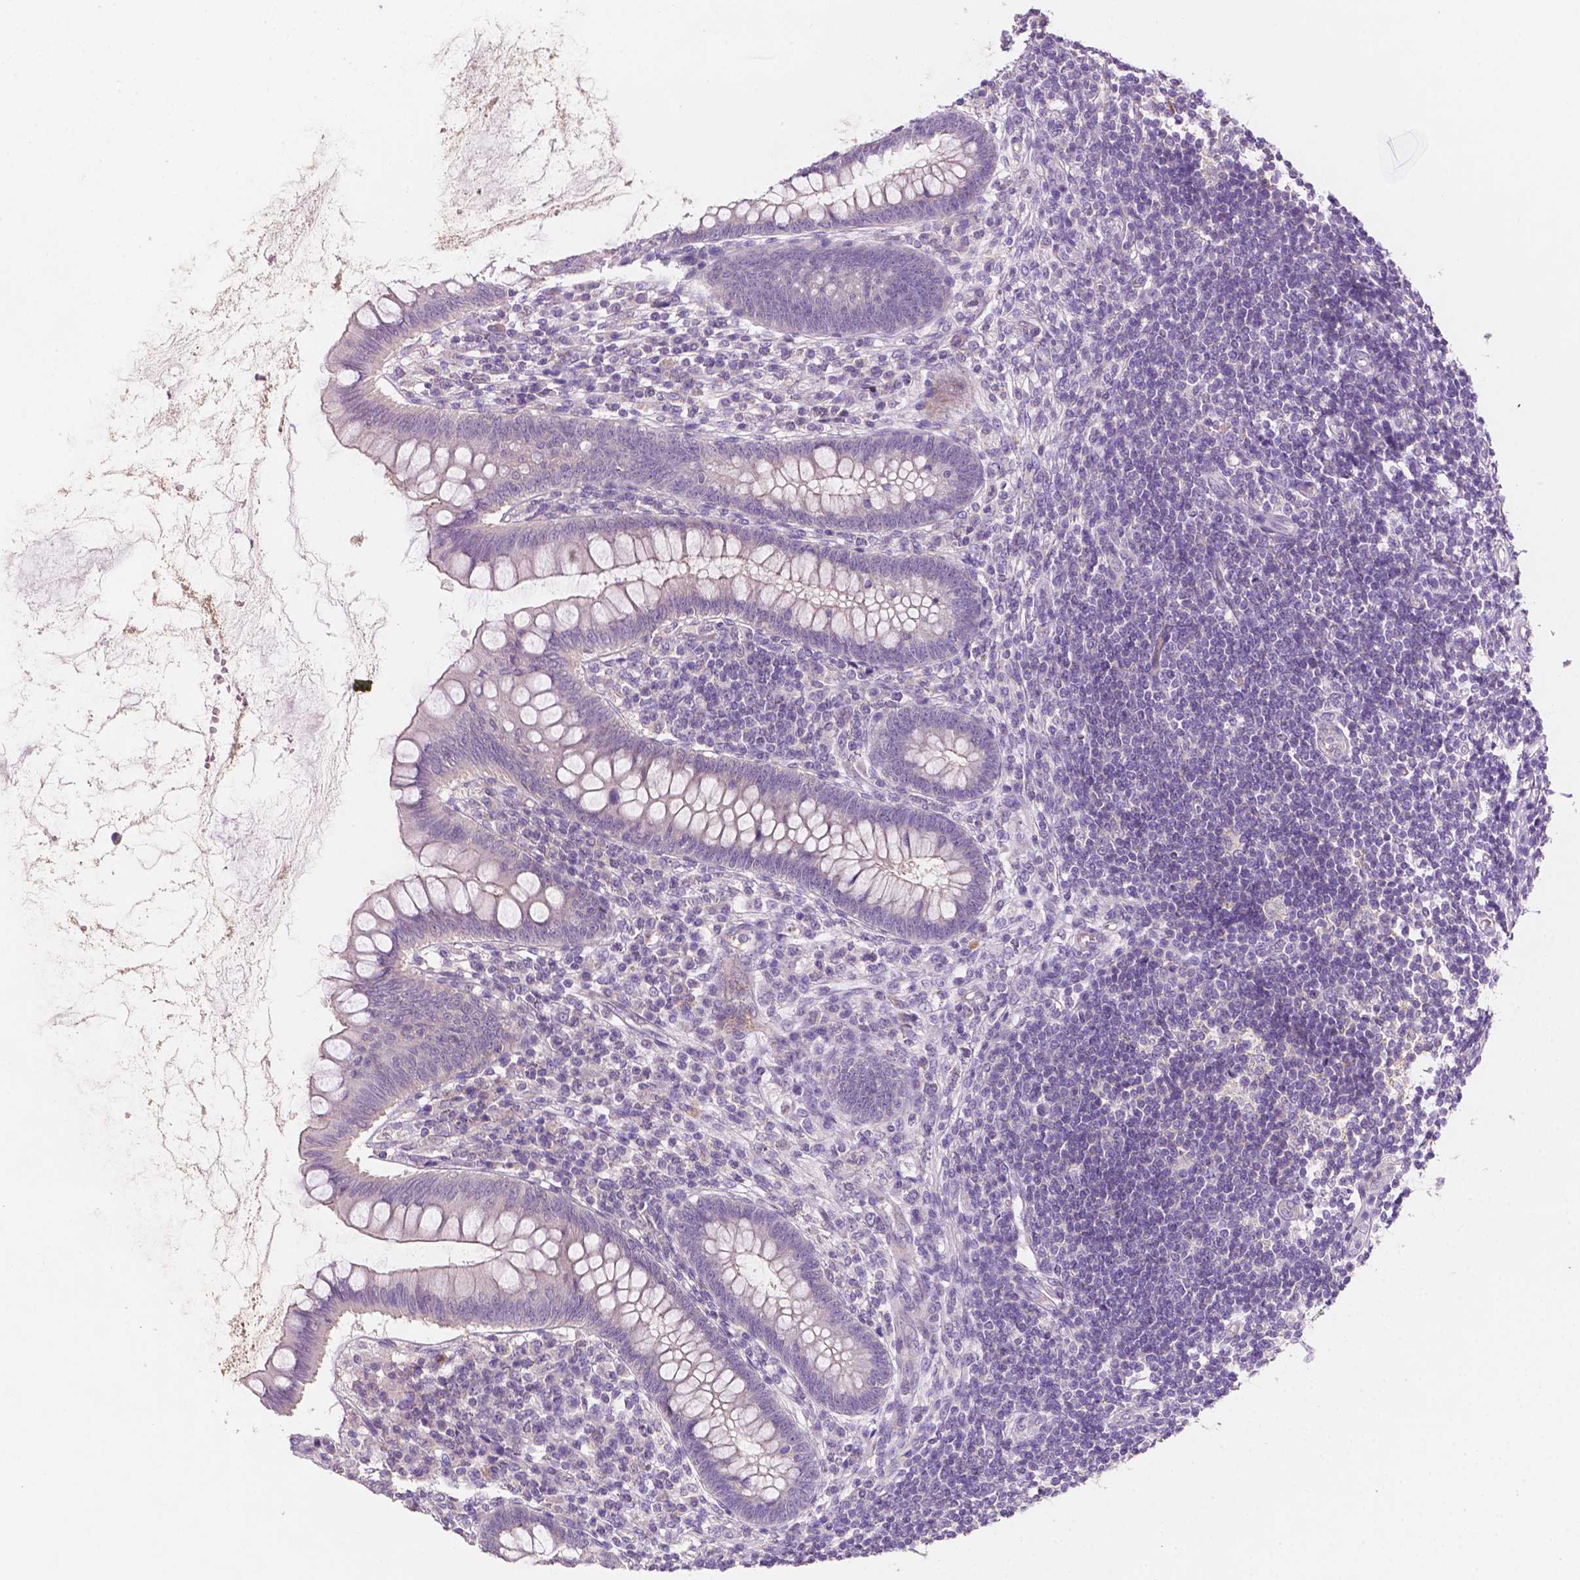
{"staining": {"intensity": "weak", "quantity": "<25%", "location": "cytoplasmic/membranous"}, "tissue": "appendix", "cell_type": "Glandular cells", "image_type": "normal", "snomed": [{"axis": "morphology", "description": "Normal tissue, NOS"}, {"axis": "topography", "description": "Appendix"}], "caption": "Protein analysis of unremarkable appendix displays no significant expression in glandular cells. (DAB (3,3'-diaminobenzidine) IHC with hematoxylin counter stain).", "gene": "EGFR", "patient": {"sex": "female", "age": 57}}